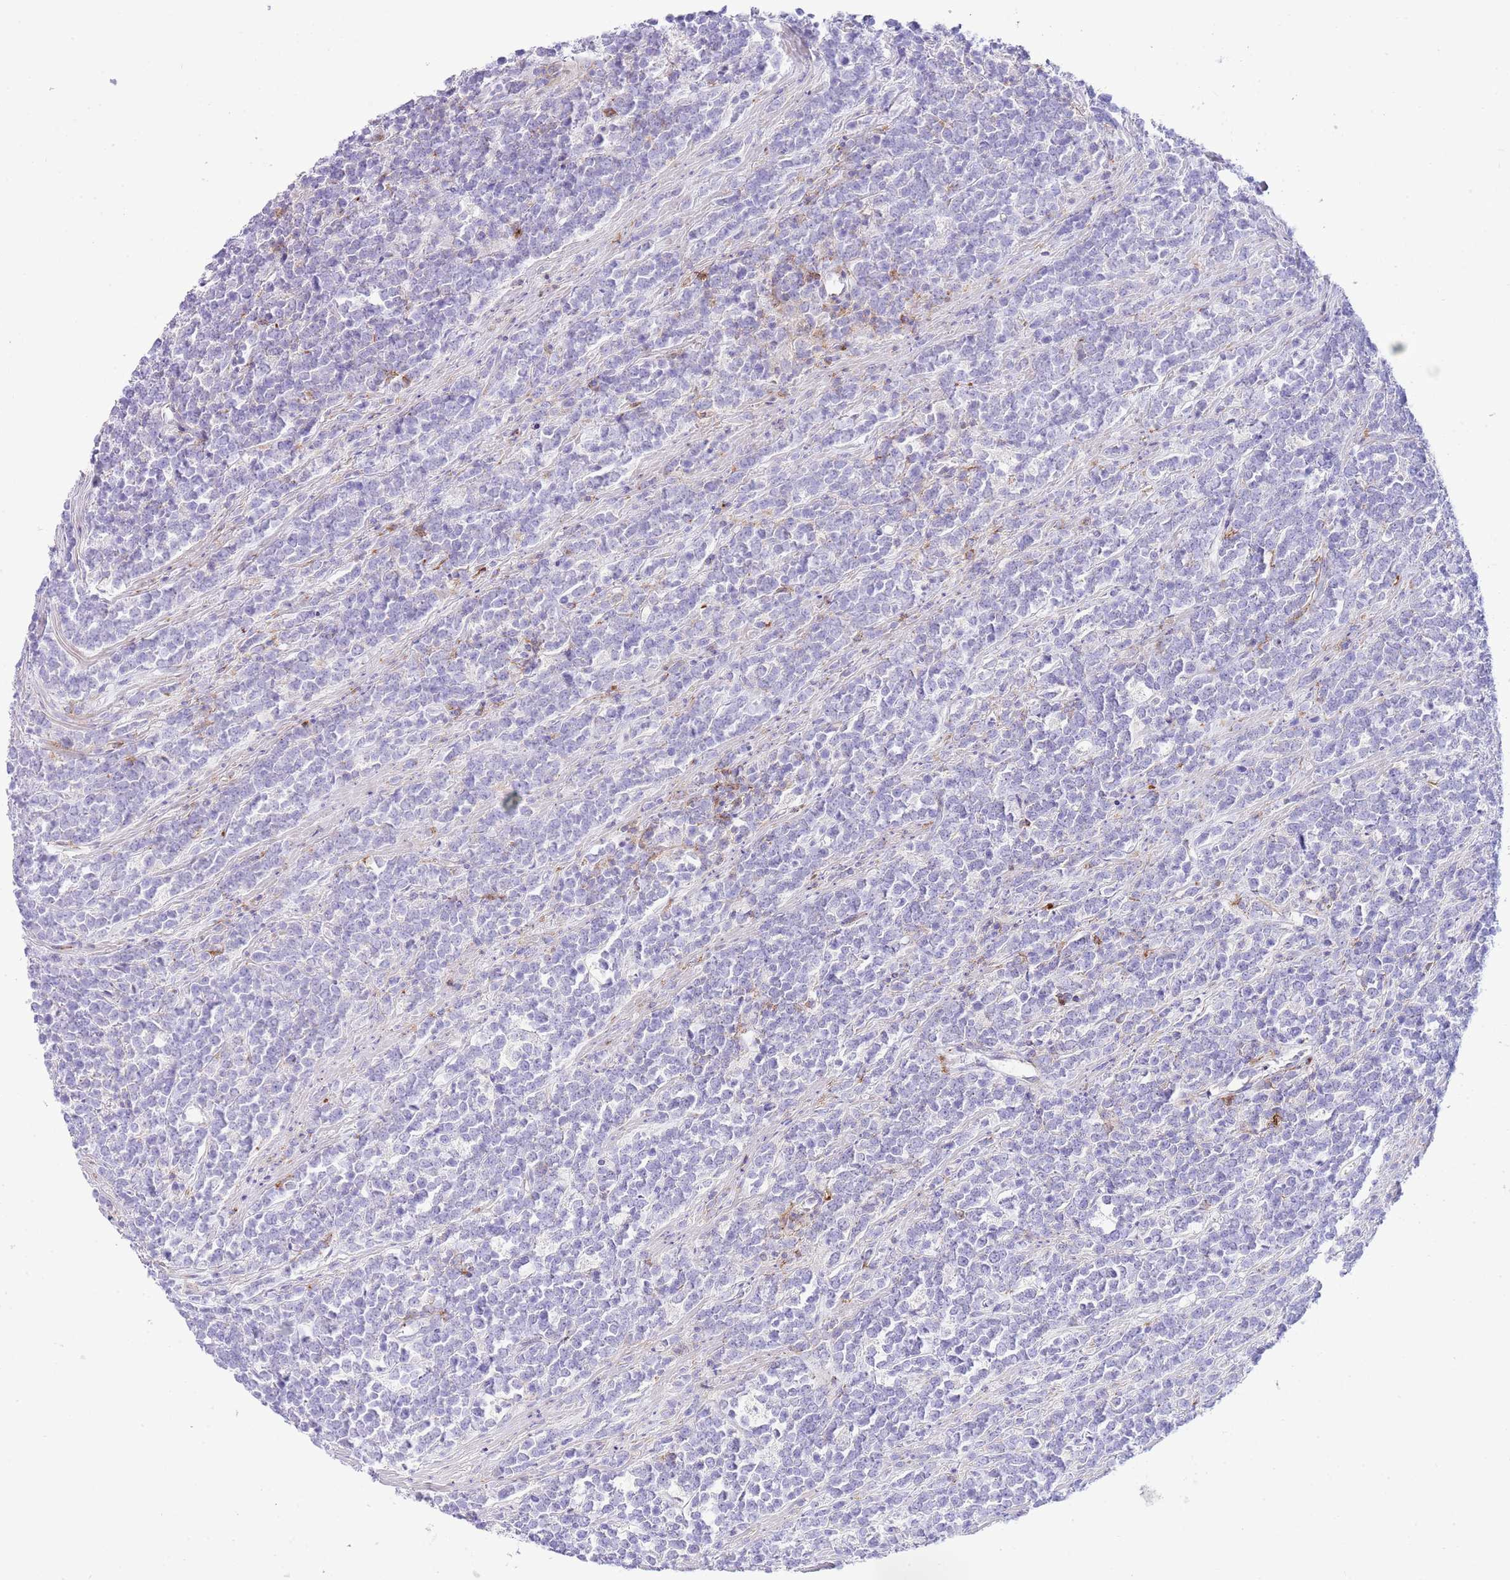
{"staining": {"intensity": "negative", "quantity": "none", "location": "none"}, "tissue": "lymphoma", "cell_type": "Tumor cells", "image_type": "cancer", "snomed": [{"axis": "morphology", "description": "Malignant lymphoma, non-Hodgkin's type, High grade"}, {"axis": "topography", "description": "Small intestine"}, {"axis": "topography", "description": "Colon"}], "caption": "Immunohistochemical staining of human lymphoma shows no significant positivity in tumor cells.", "gene": "ALDH3A1", "patient": {"sex": "male", "age": 8}}